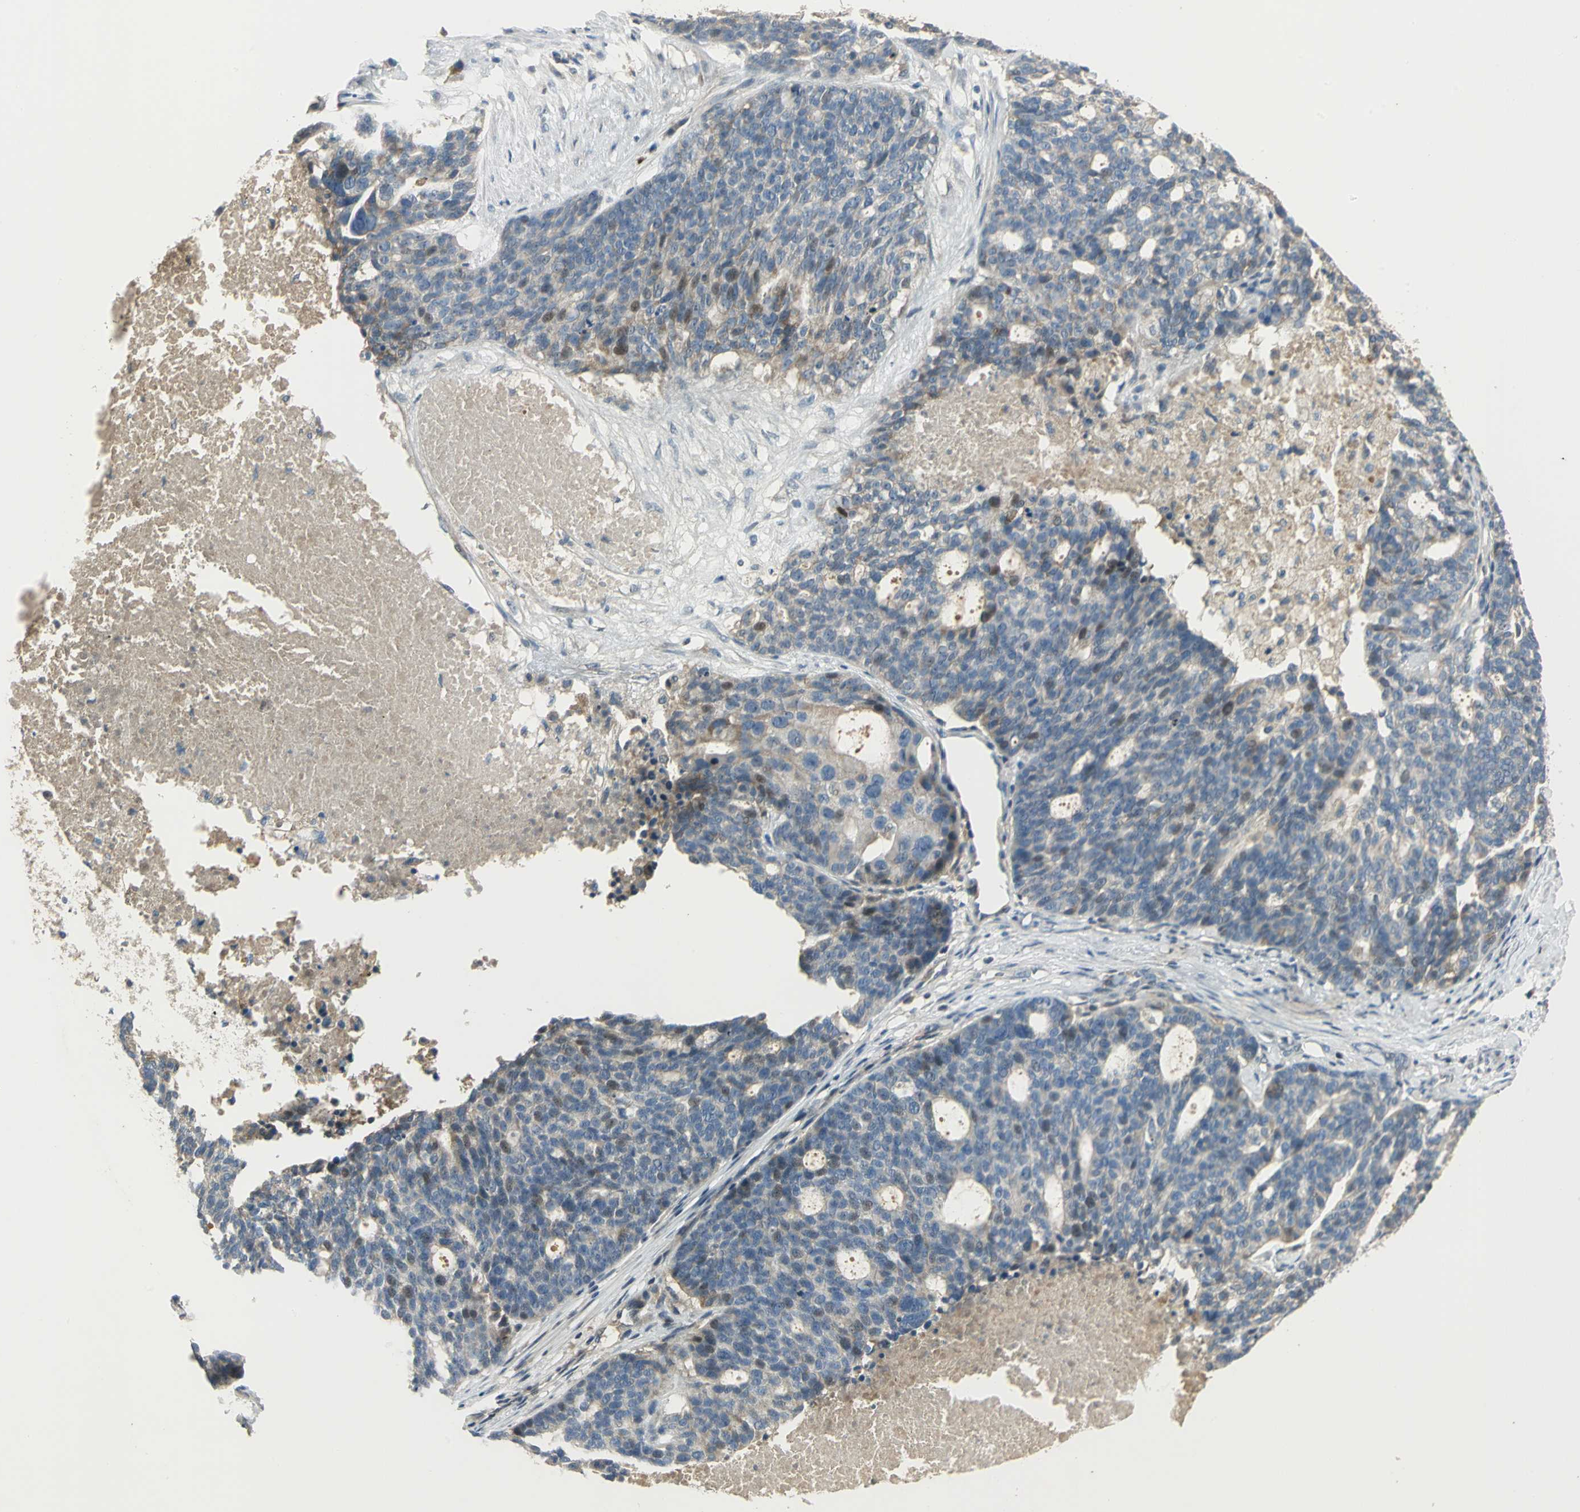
{"staining": {"intensity": "negative", "quantity": "none", "location": "none"}, "tissue": "ovarian cancer", "cell_type": "Tumor cells", "image_type": "cancer", "snomed": [{"axis": "morphology", "description": "Cystadenocarcinoma, serous, NOS"}, {"axis": "topography", "description": "Ovary"}], "caption": "Histopathology image shows no significant protein staining in tumor cells of ovarian cancer.", "gene": "PROC", "patient": {"sex": "female", "age": 59}}